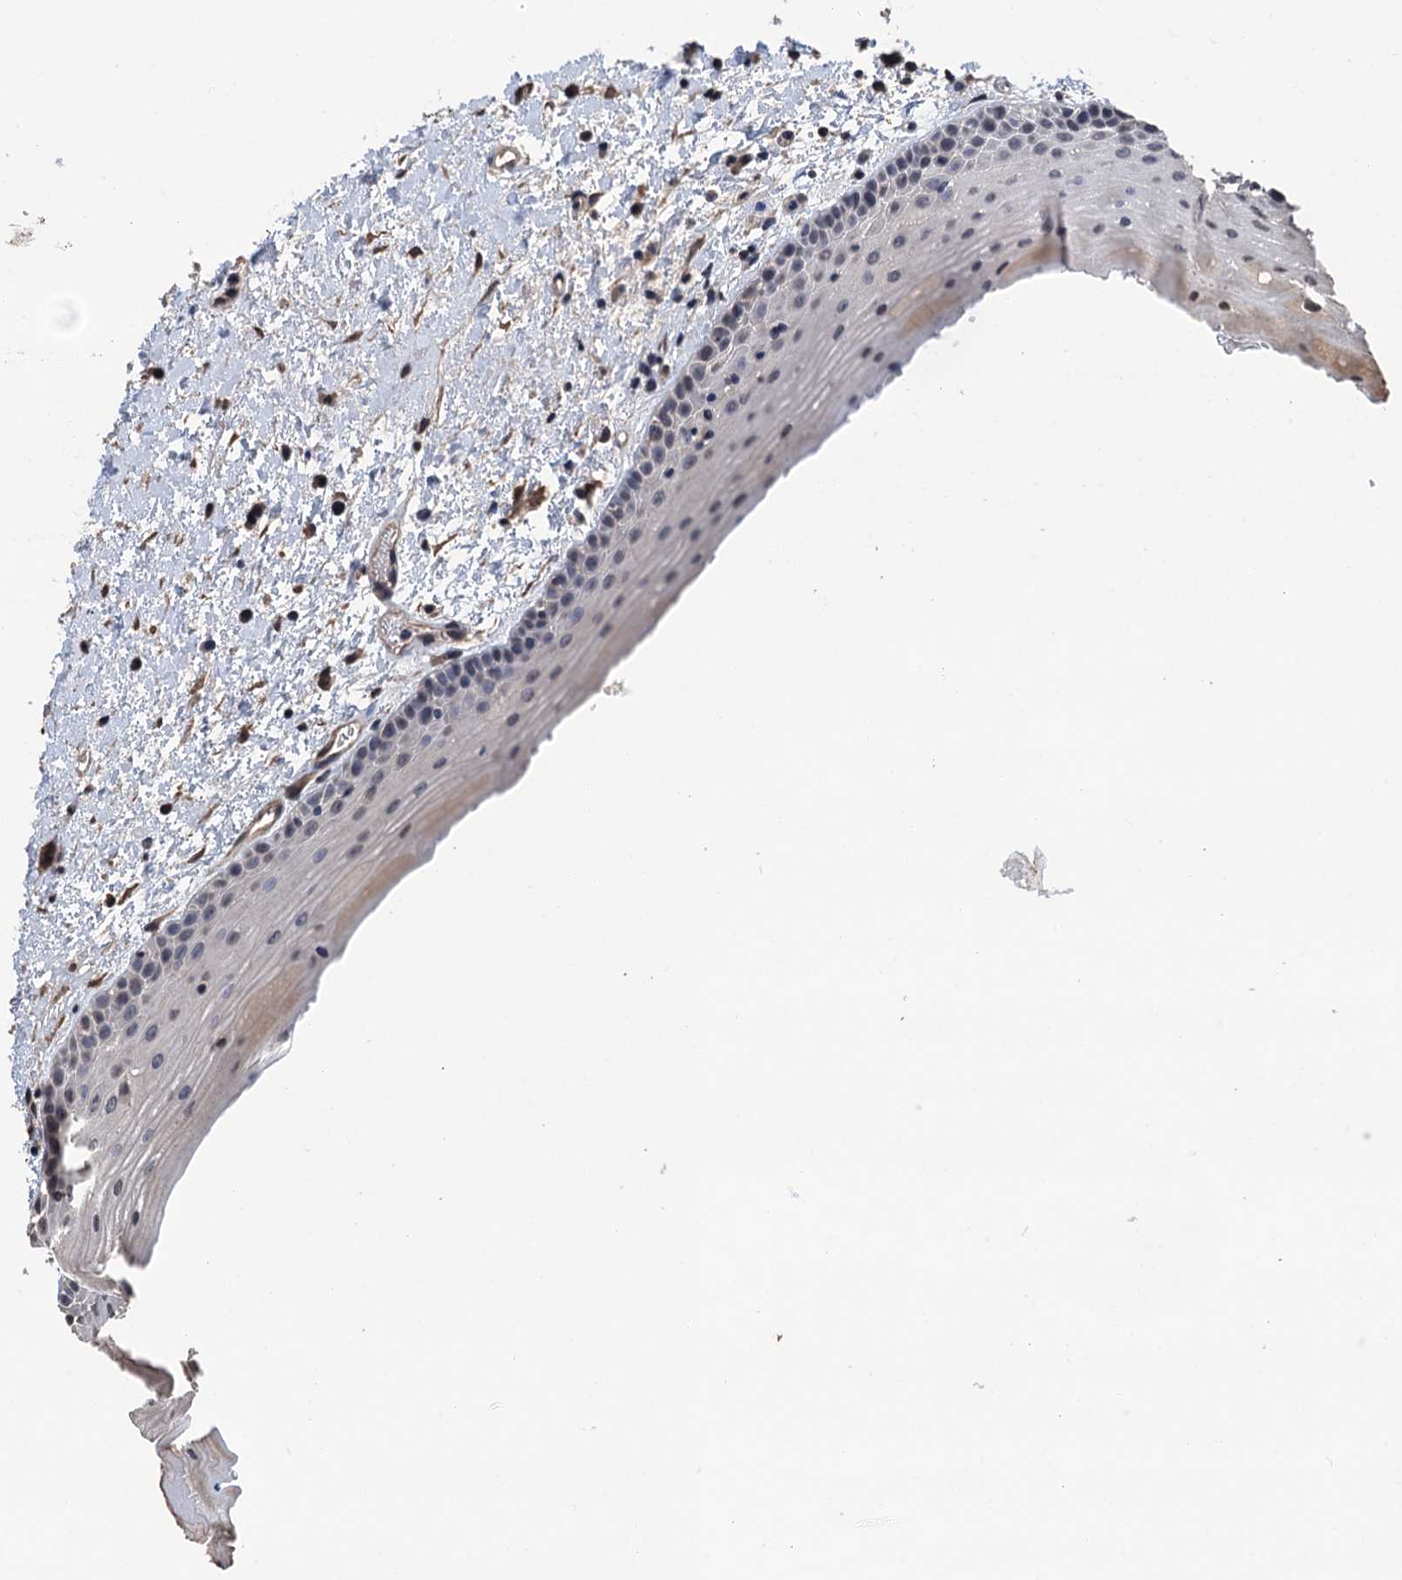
{"staining": {"intensity": "weak", "quantity": "<25%", "location": "cytoplasmic/membranous"}, "tissue": "oral mucosa", "cell_type": "Squamous epithelial cells", "image_type": "normal", "snomed": [{"axis": "morphology", "description": "Normal tissue, NOS"}, {"axis": "topography", "description": "Oral tissue"}], "caption": "Immunohistochemistry (IHC) of normal oral mucosa demonstrates no positivity in squamous epithelial cells.", "gene": "ART5", "patient": {"sex": "female", "age": 76}}